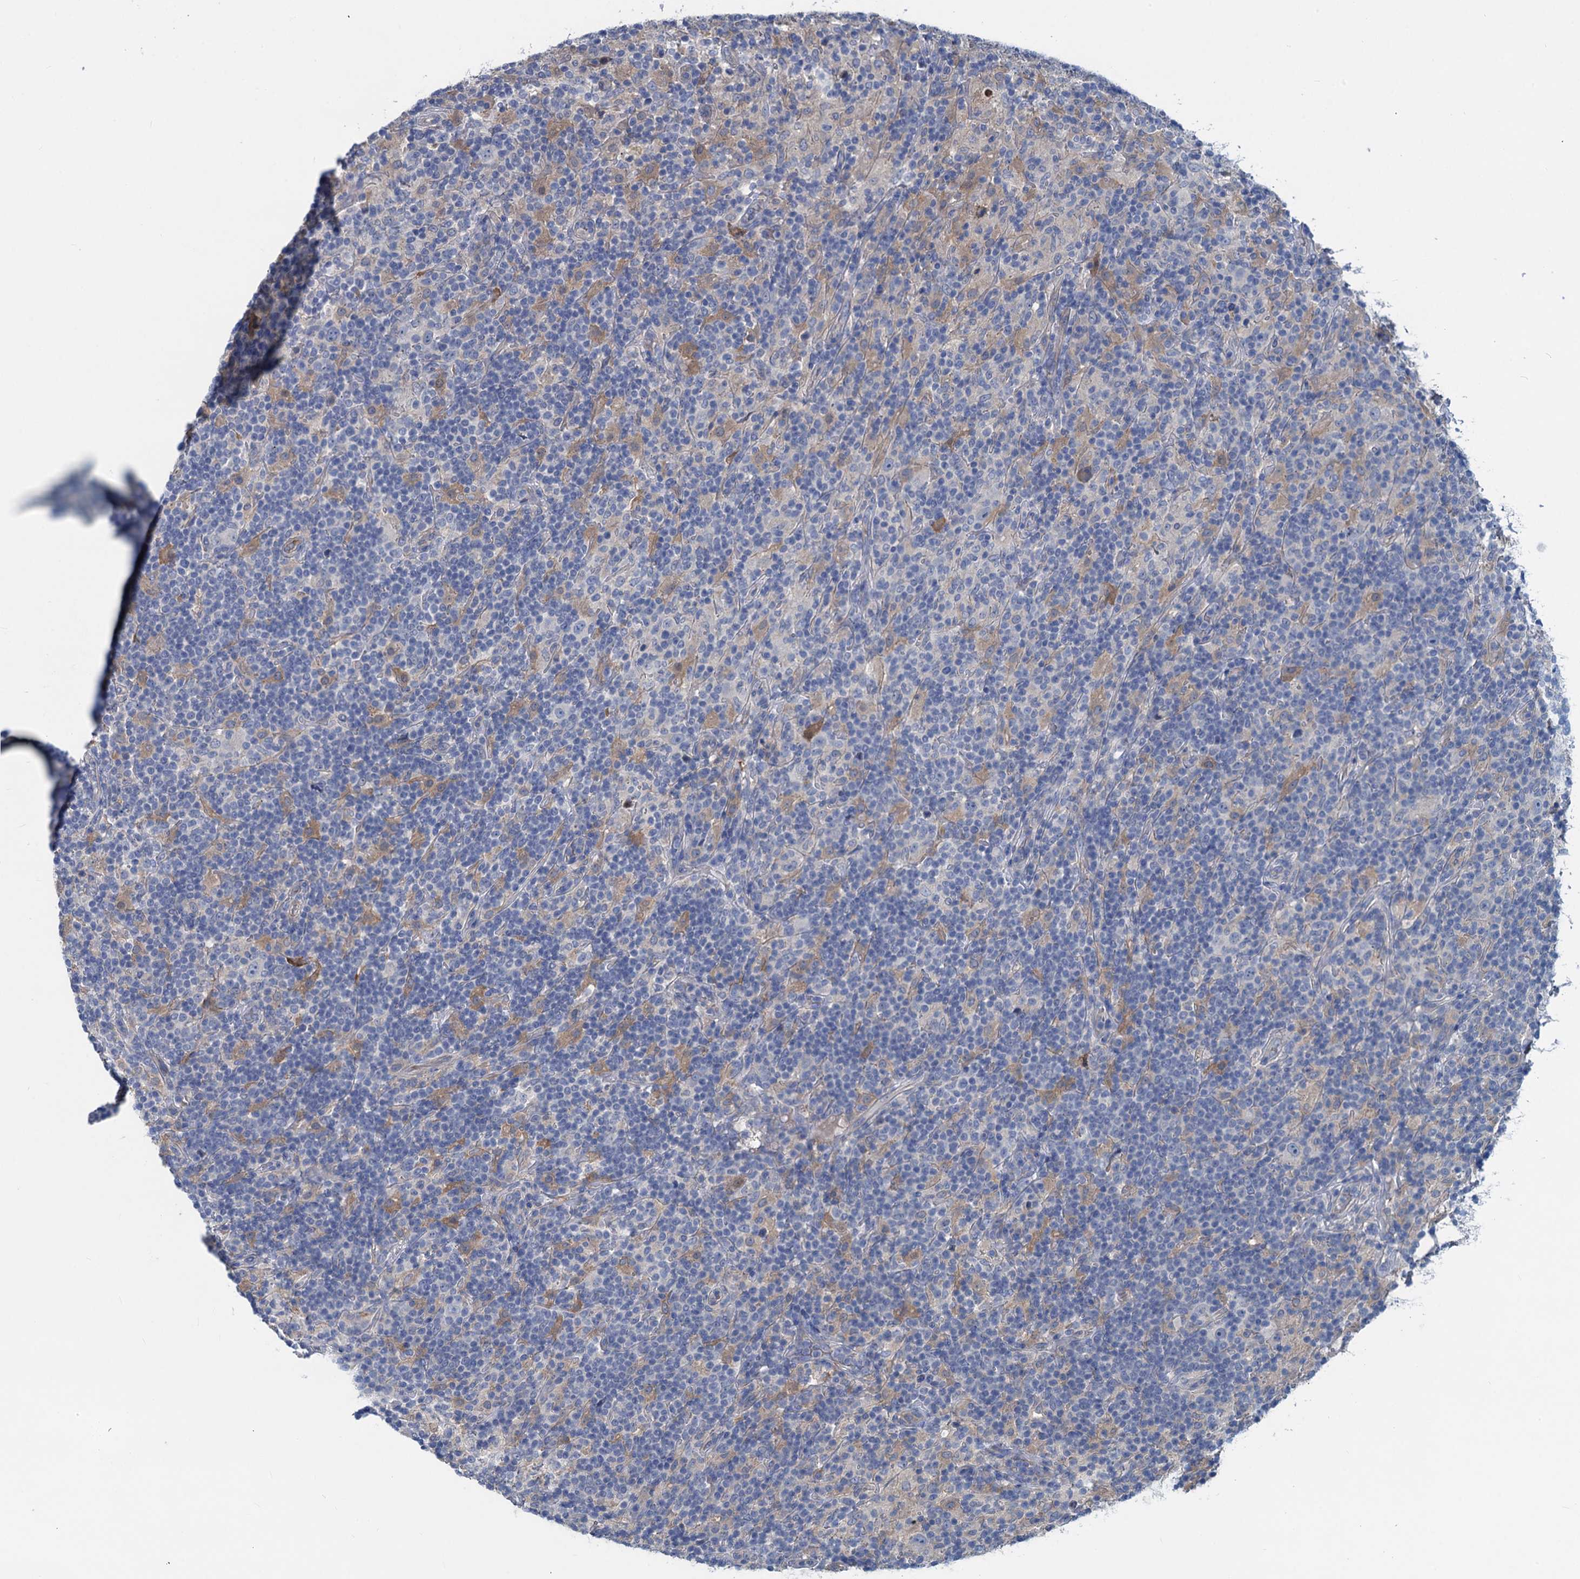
{"staining": {"intensity": "negative", "quantity": "none", "location": "none"}, "tissue": "lymphoma", "cell_type": "Tumor cells", "image_type": "cancer", "snomed": [{"axis": "morphology", "description": "Hodgkin's disease, NOS"}, {"axis": "topography", "description": "Lymph node"}], "caption": "IHC histopathology image of lymphoma stained for a protein (brown), which reveals no staining in tumor cells. Nuclei are stained in blue.", "gene": "RTKN2", "patient": {"sex": "male", "age": 70}}